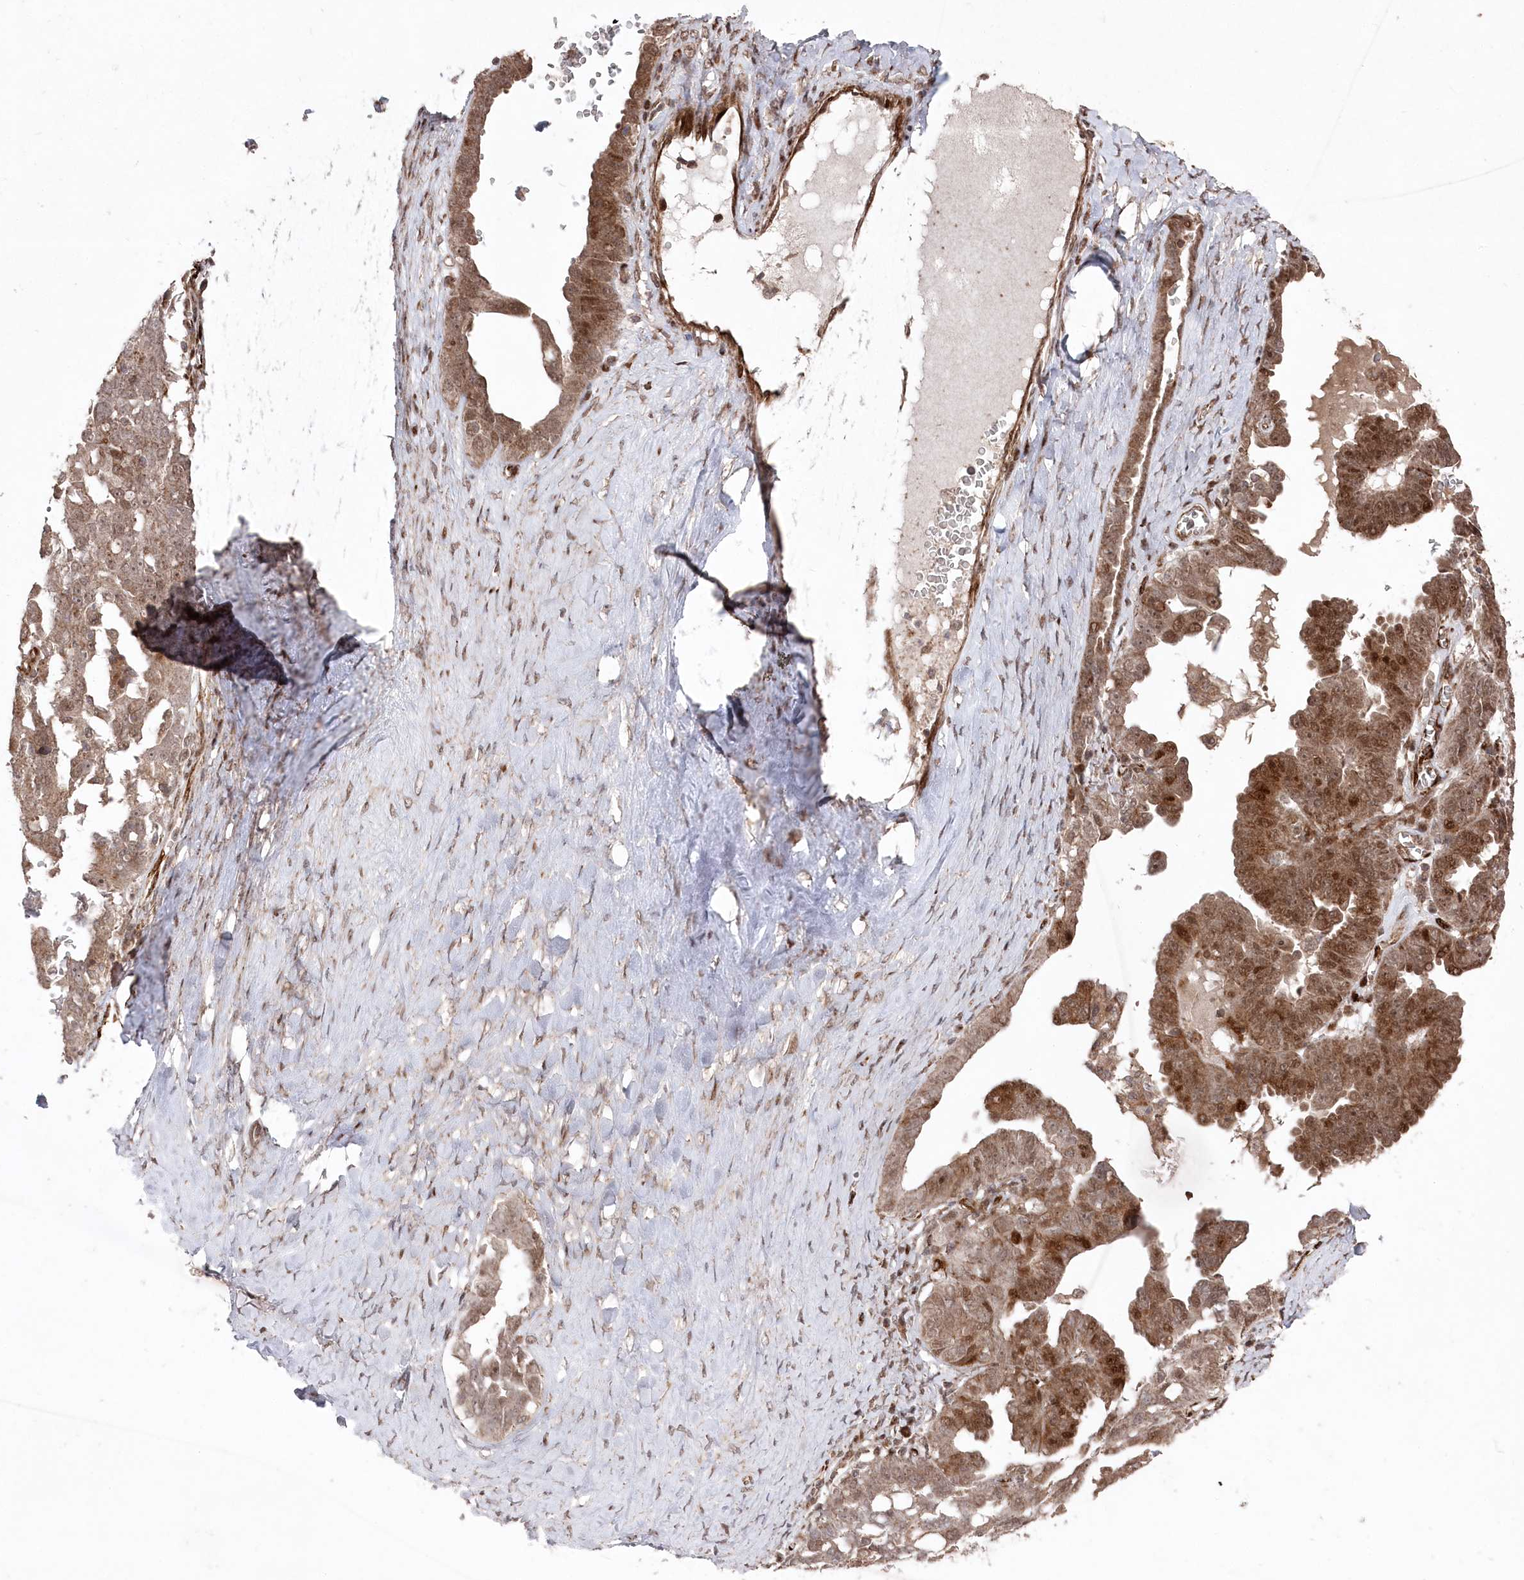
{"staining": {"intensity": "moderate", "quantity": ">75%", "location": "cytoplasmic/membranous,nuclear"}, "tissue": "ovarian cancer", "cell_type": "Tumor cells", "image_type": "cancer", "snomed": [{"axis": "morphology", "description": "Carcinoma, endometroid"}, {"axis": "topography", "description": "Ovary"}], "caption": "Brown immunohistochemical staining in human ovarian cancer (endometroid carcinoma) displays moderate cytoplasmic/membranous and nuclear positivity in about >75% of tumor cells.", "gene": "POLR3A", "patient": {"sex": "female", "age": 62}}